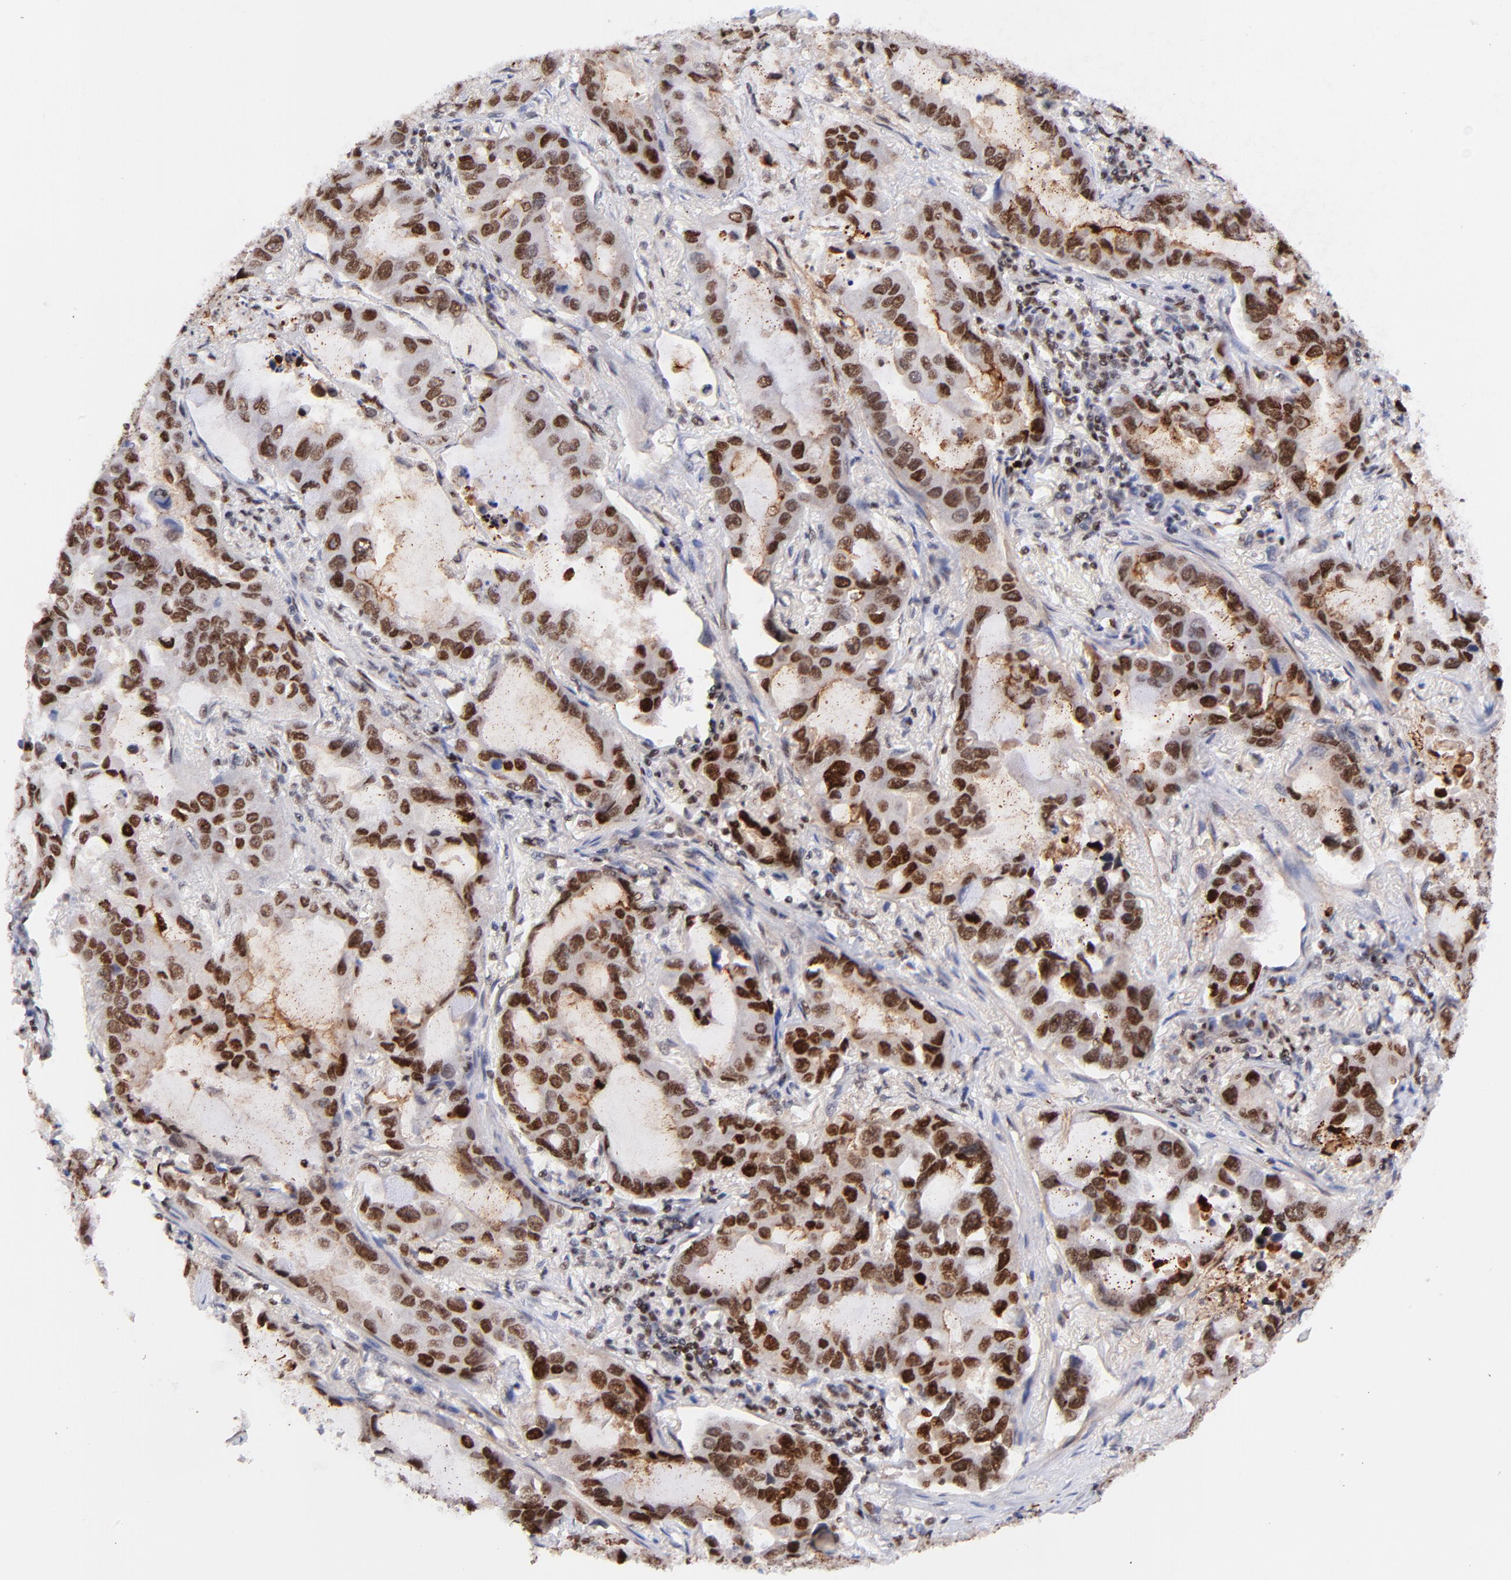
{"staining": {"intensity": "strong", "quantity": ">75%", "location": "nuclear"}, "tissue": "lung cancer", "cell_type": "Tumor cells", "image_type": "cancer", "snomed": [{"axis": "morphology", "description": "Adenocarcinoma, NOS"}, {"axis": "topography", "description": "Lung"}], "caption": "The image demonstrates staining of lung cancer (adenocarcinoma), revealing strong nuclear protein staining (brown color) within tumor cells. (DAB (3,3'-diaminobenzidine) = brown stain, brightfield microscopy at high magnification).", "gene": "MIDEAS", "patient": {"sex": "male", "age": 64}}